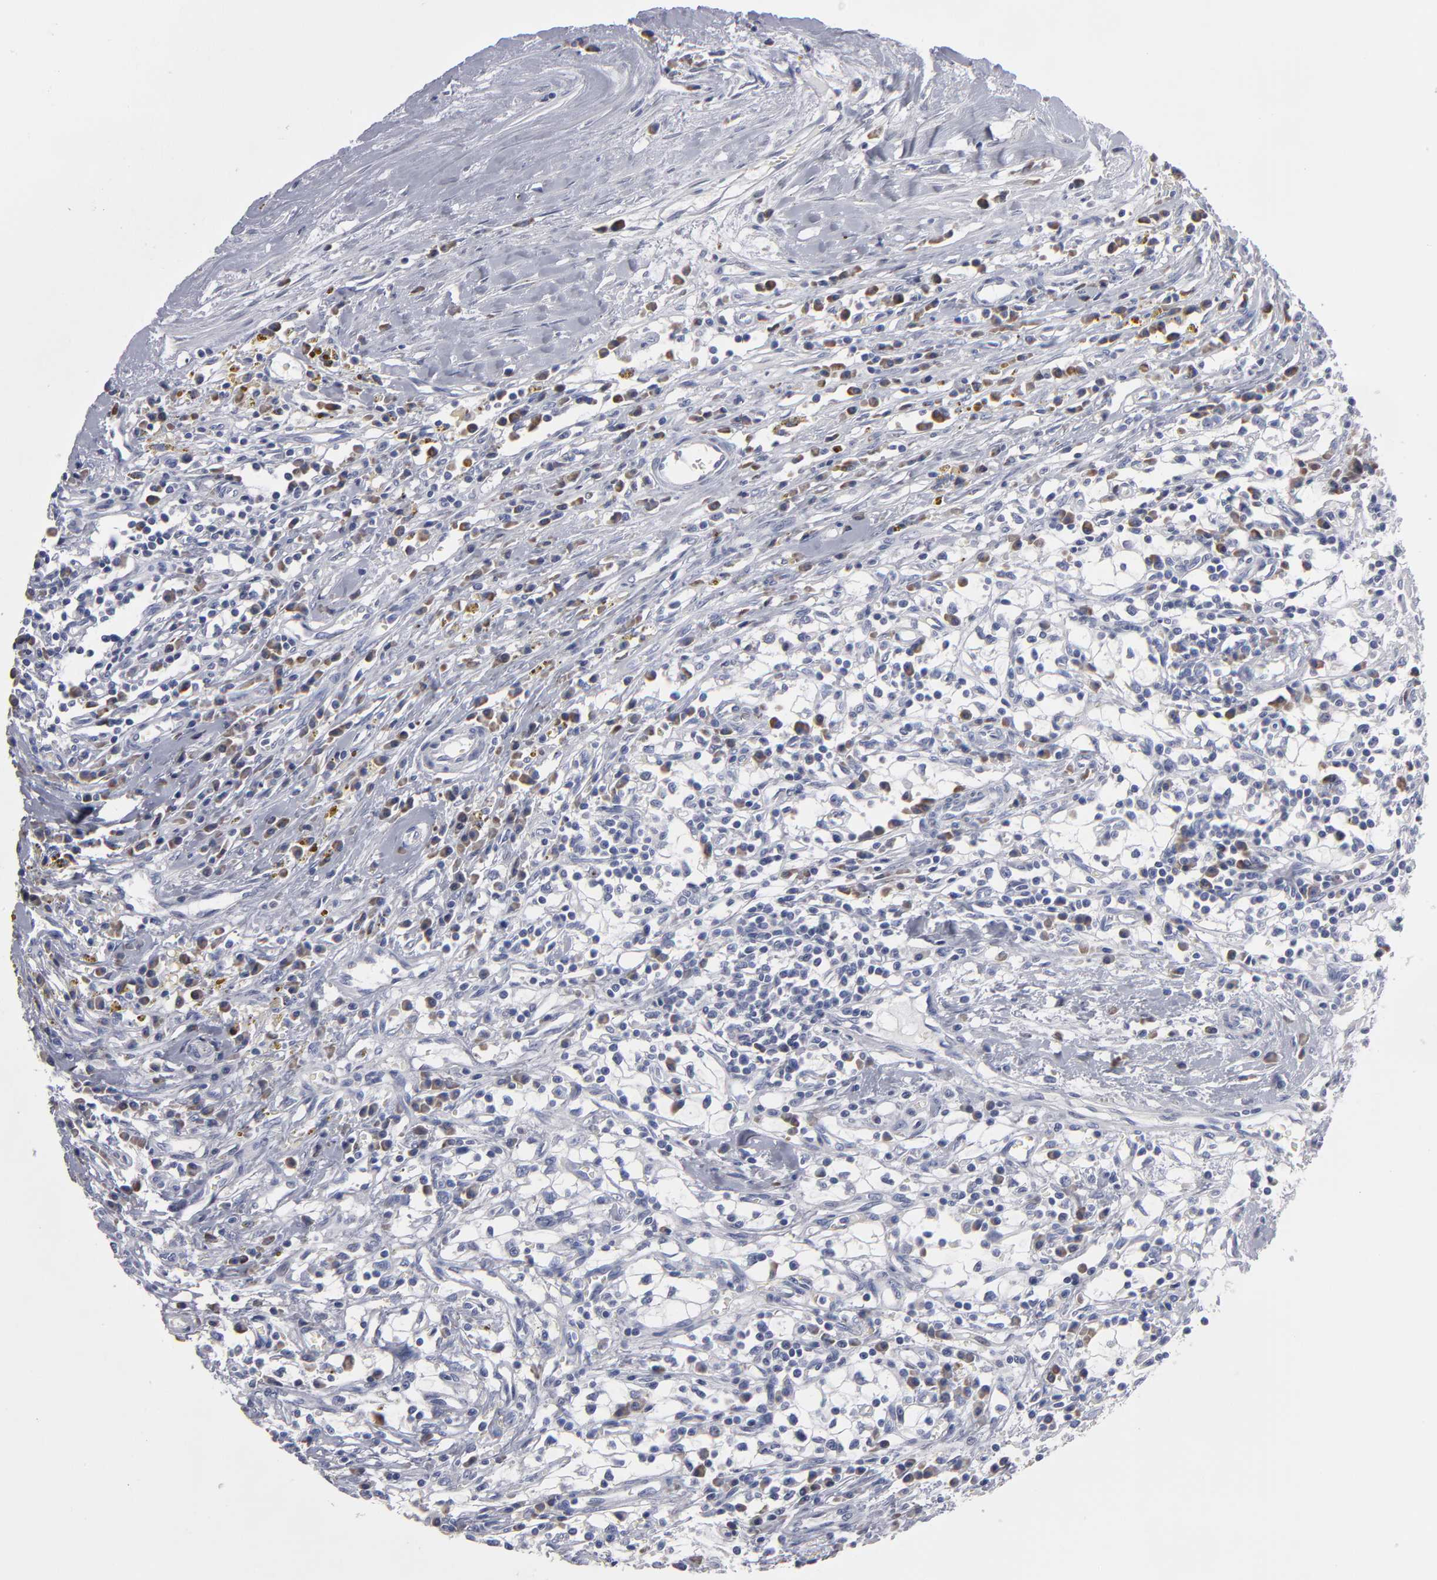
{"staining": {"intensity": "negative", "quantity": "none", "location": "none"}, "tissue": "renal cancer", "cell_type": "Tumor cells", "image_type": "cancer", "snomed": [{"axis": "morphology", "description": "Adenocarcinoma, NOS"}, {"axis": "topography", "description": "Kidney"}], "caption": "The micrograph exhibits no staining of tumor cells in renal adenocarcinoma. (Immunohistochemistry, brightfield microscopy, high magnification).", "gene": "CCDC80", "patient": {"sex": "male", "age": 82}}